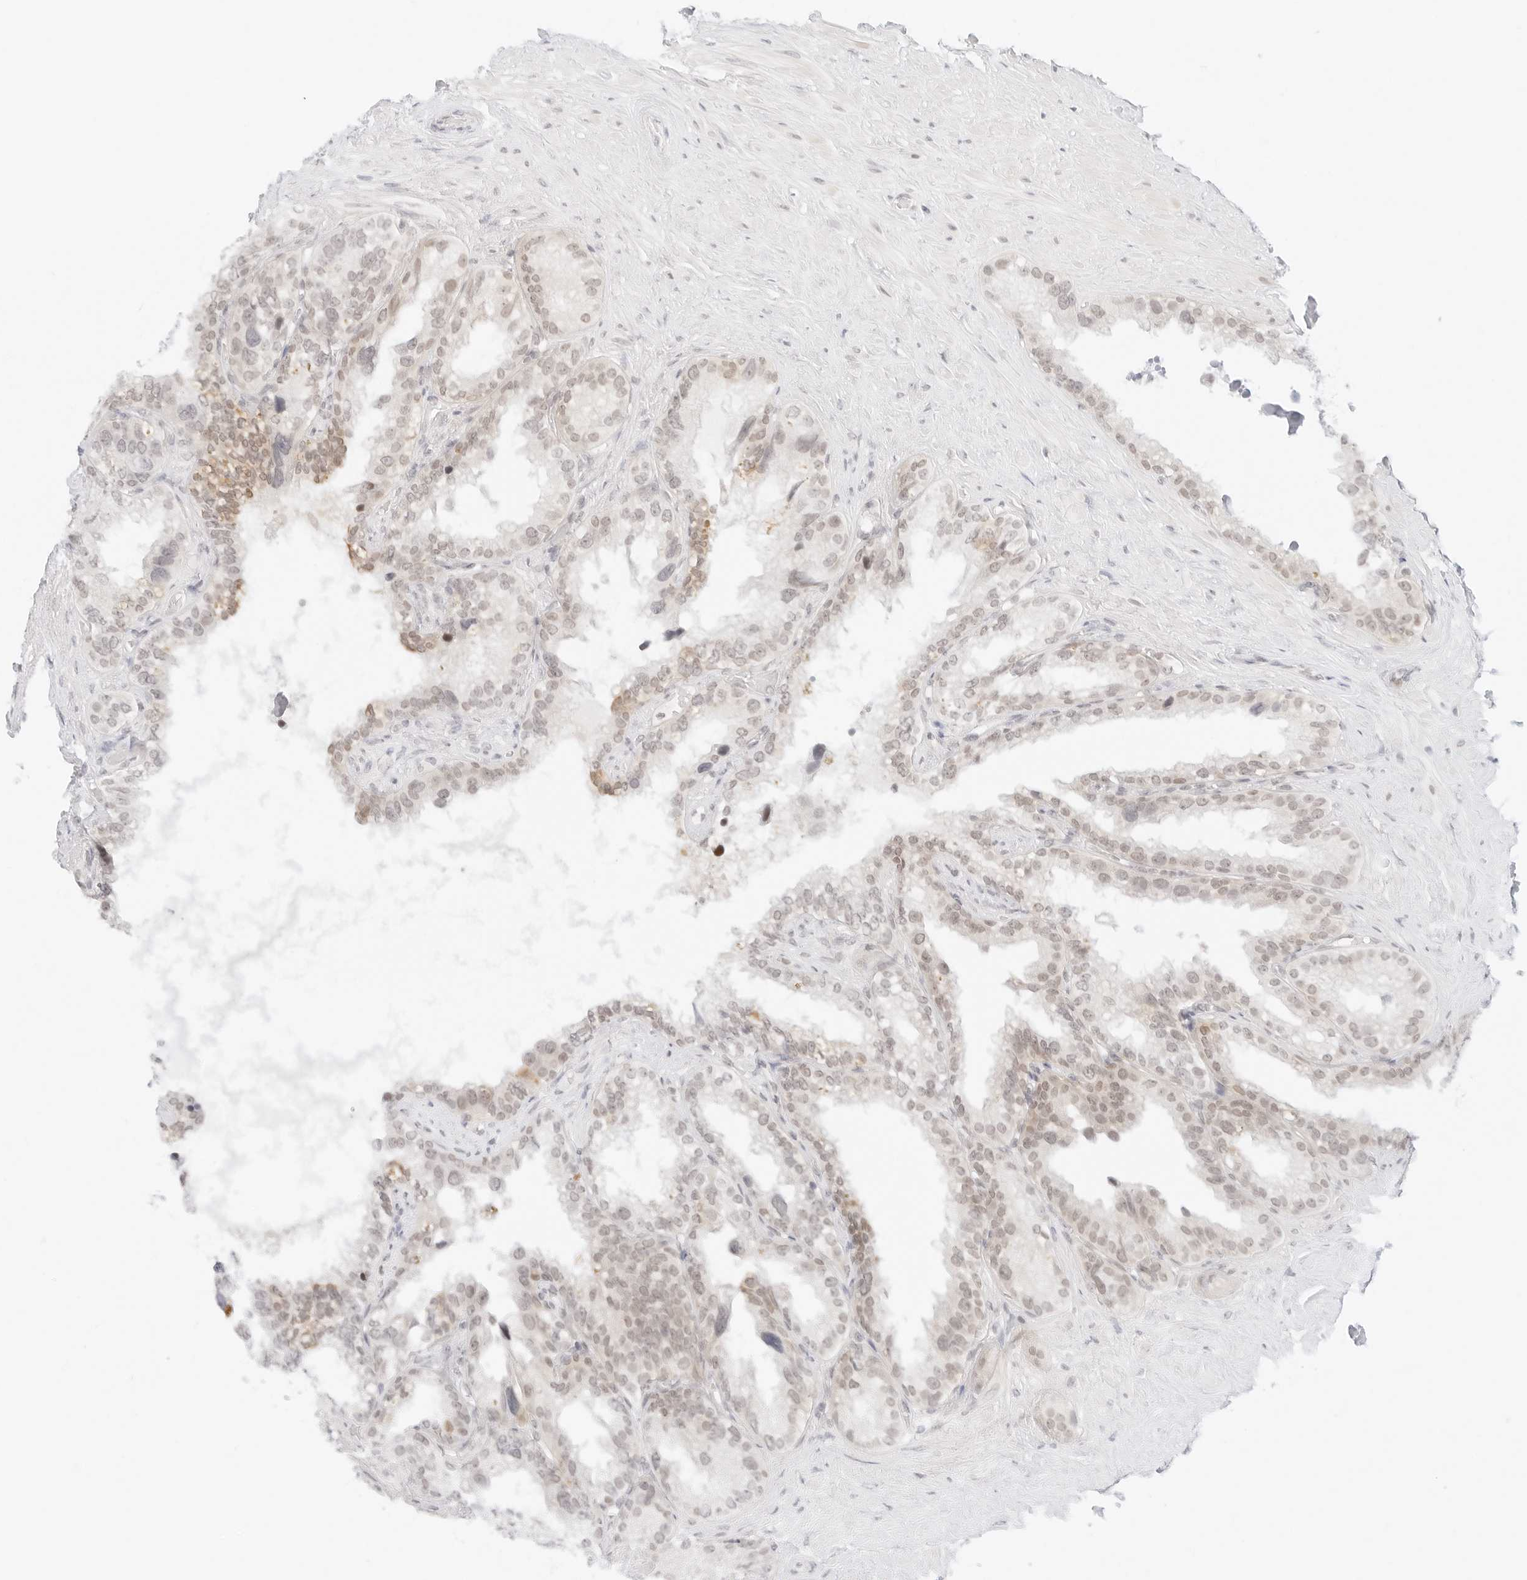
{"staining": {"intensity": "weak", "quantity": "25%-75%", "location": "nuclear"}, "tissue": "seminal vesicle", "cell_type": "Glandular cells", "image_type": "normal", "snomed": [{"axis": "morphology", "description": "Normal tissue, NOS"}, {"axis": "topography", "description": "Seminal veicle"}], "caption": "Immunohistochemistry histopathology image of normal seminal vesicle stained for a protein (brown), which reveals low levels of weak nuclear expression in approximately 25%-75% of glandular cells.", "gene": "POLR3C", "patient": {"sex": "male", "age": 80}}